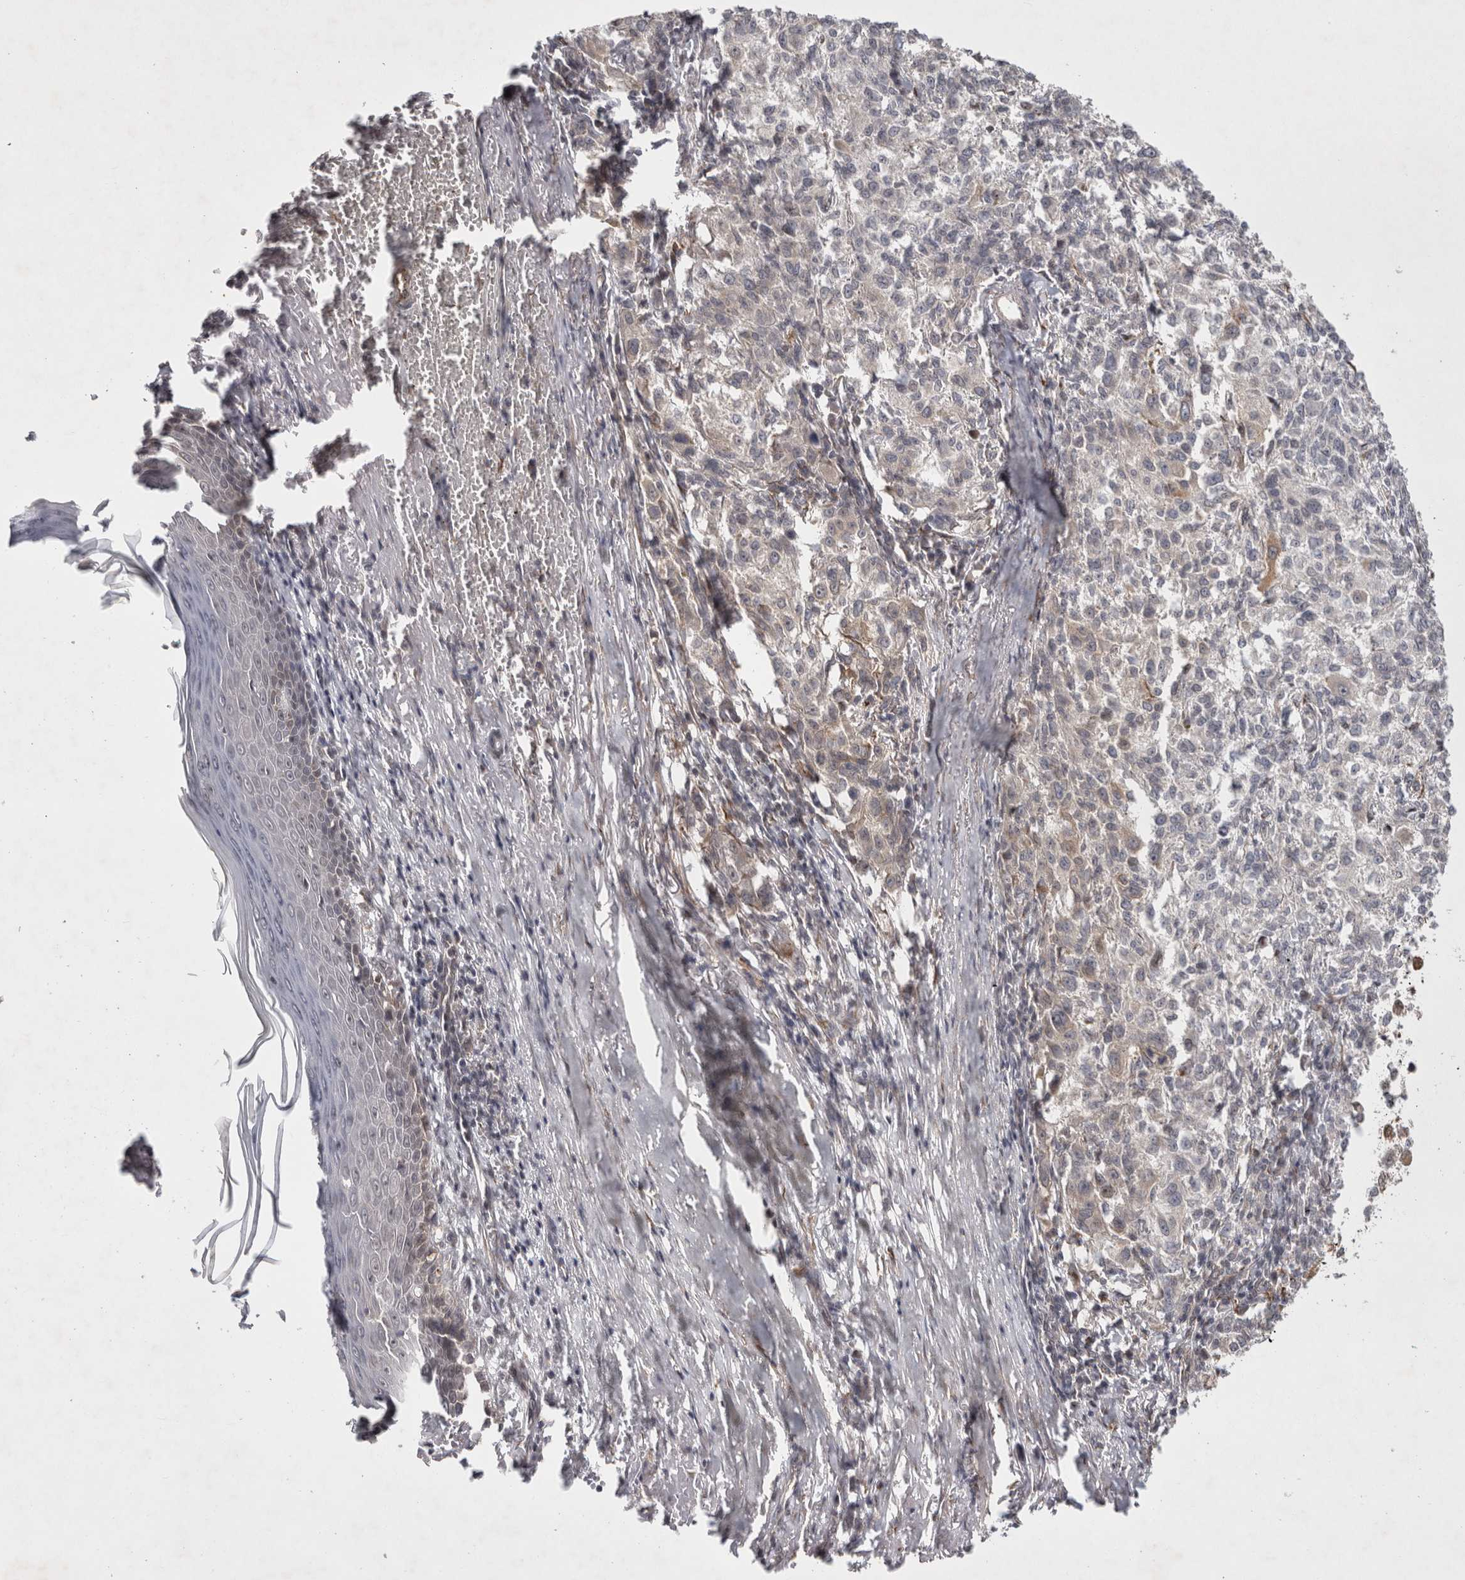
{"staining": {"intensity": "negative", "quantity": "none", "location": "none"}, "tissue": "melanoma", "cell_type": "Tumor cells", "image_type": "cancer", "snomed": [{"axis": "morphology", "description": "Necrosis, NOS"}, {"axis": "morphology", "description": "Malignant melanoma, NOS"}, {"axis": "topography", "description": "Skin"}], "caption": "IHC photomicrograph of neoplastic tissue: human malignant melanoma stained with DAB (3,3'-diaminobenzidine) exhibits no significant protein expression in tumor cells.", "gene": "ZNF318", "patient": {"sex": "female", "age": 87}}